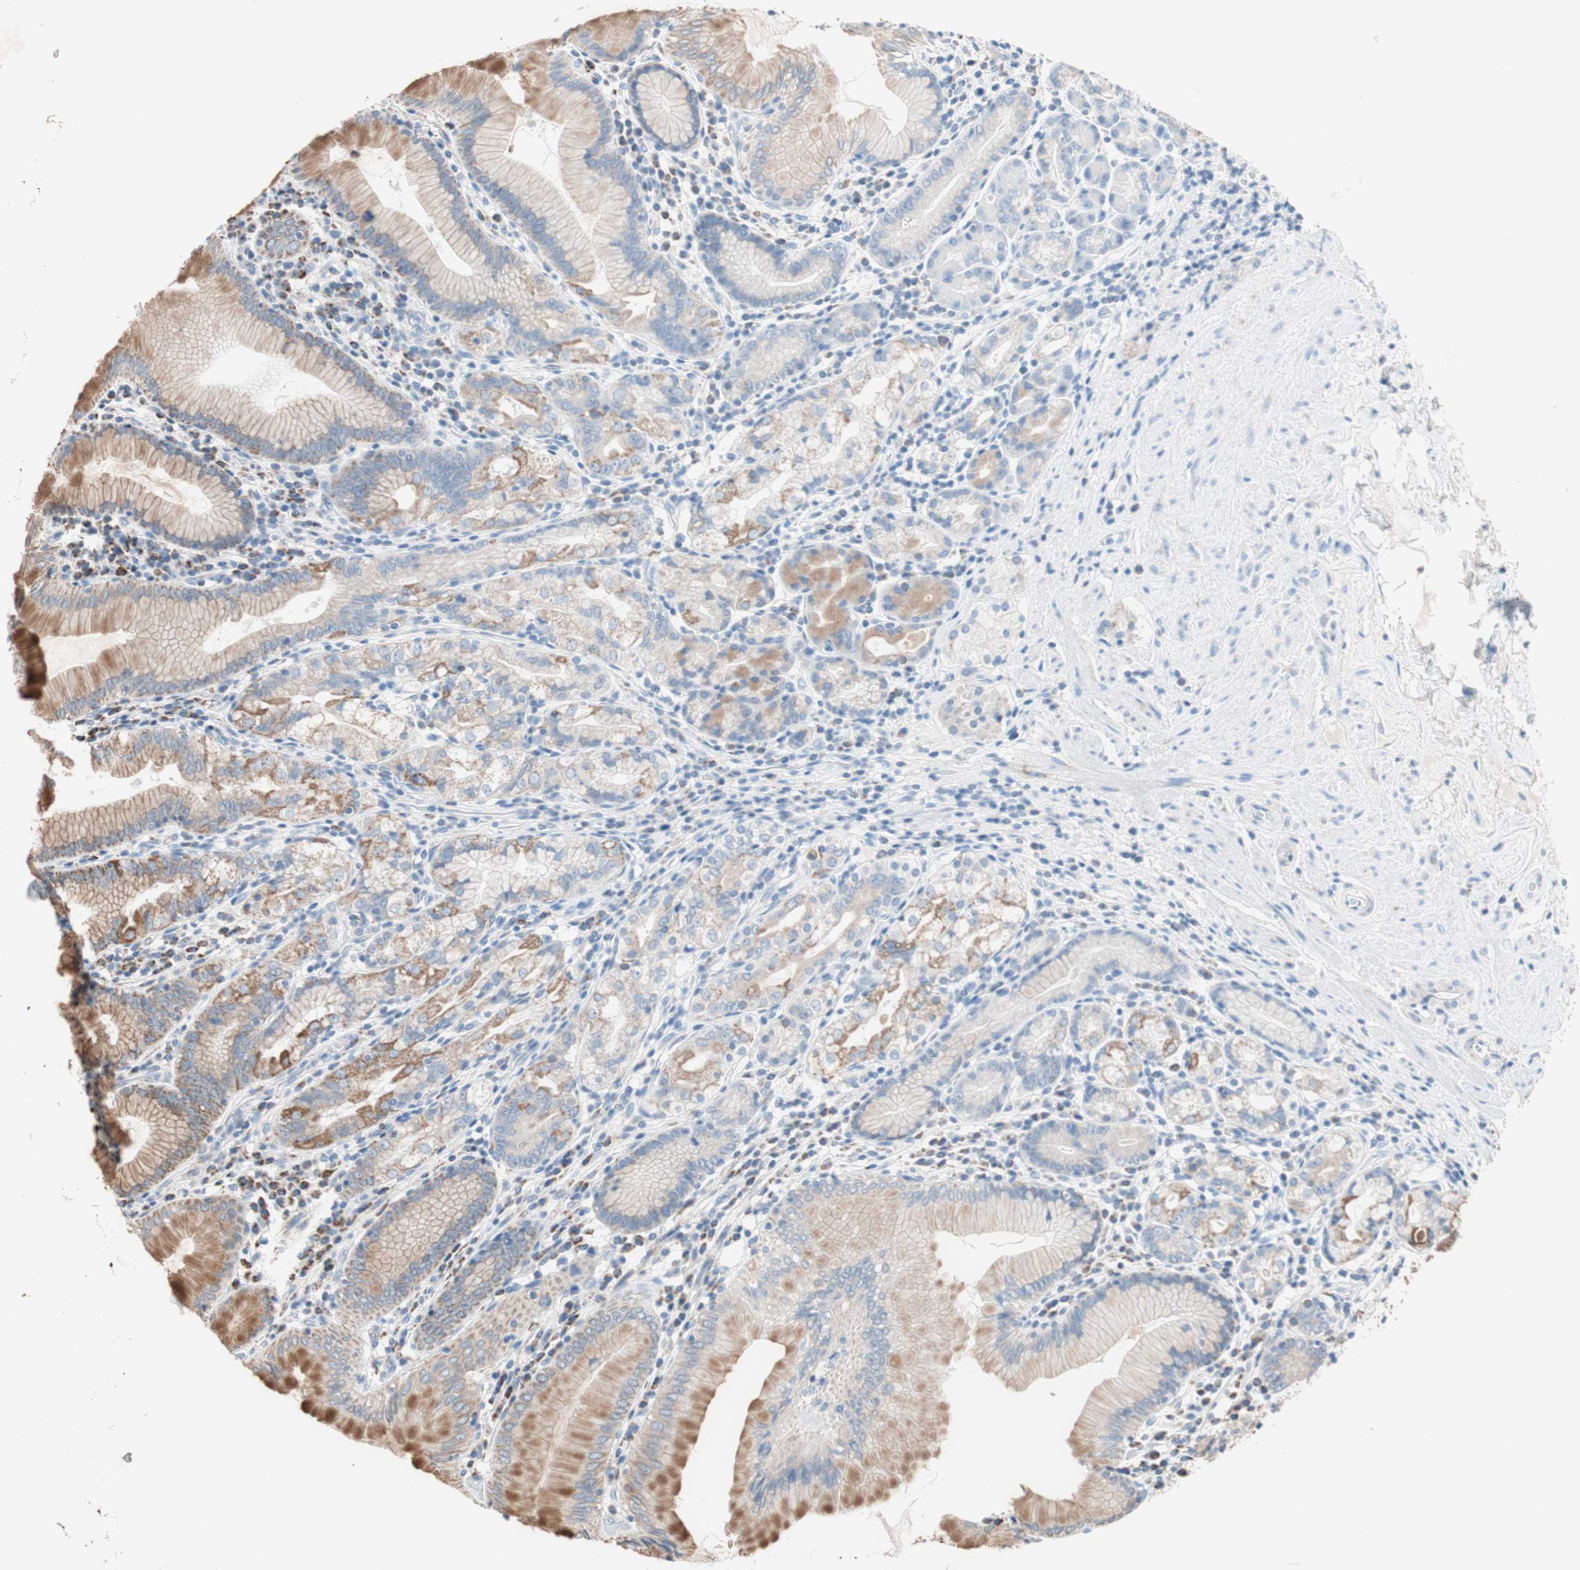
{"staining": {"intensity": "strong", "quantity": ">75%", "location": "cytoplasmic/membranous"}, "tissue": "stomach", "cell_type": "Glandular cells", "image_type": "normal", "snomed": [{"axis": "morphology", "description": "Normal tissue, NOS"}, {"axis": "topography", "description": "Stomach, lower"}], "caption": "This micrograph shows immunohistochemistry staining of unremarkable human stomach, with high strong cytoplasmic/membranous expression in about >75% of glandular cells.", "gene": "PCSK4", "patient": {"sex": "female", "age": 76}}